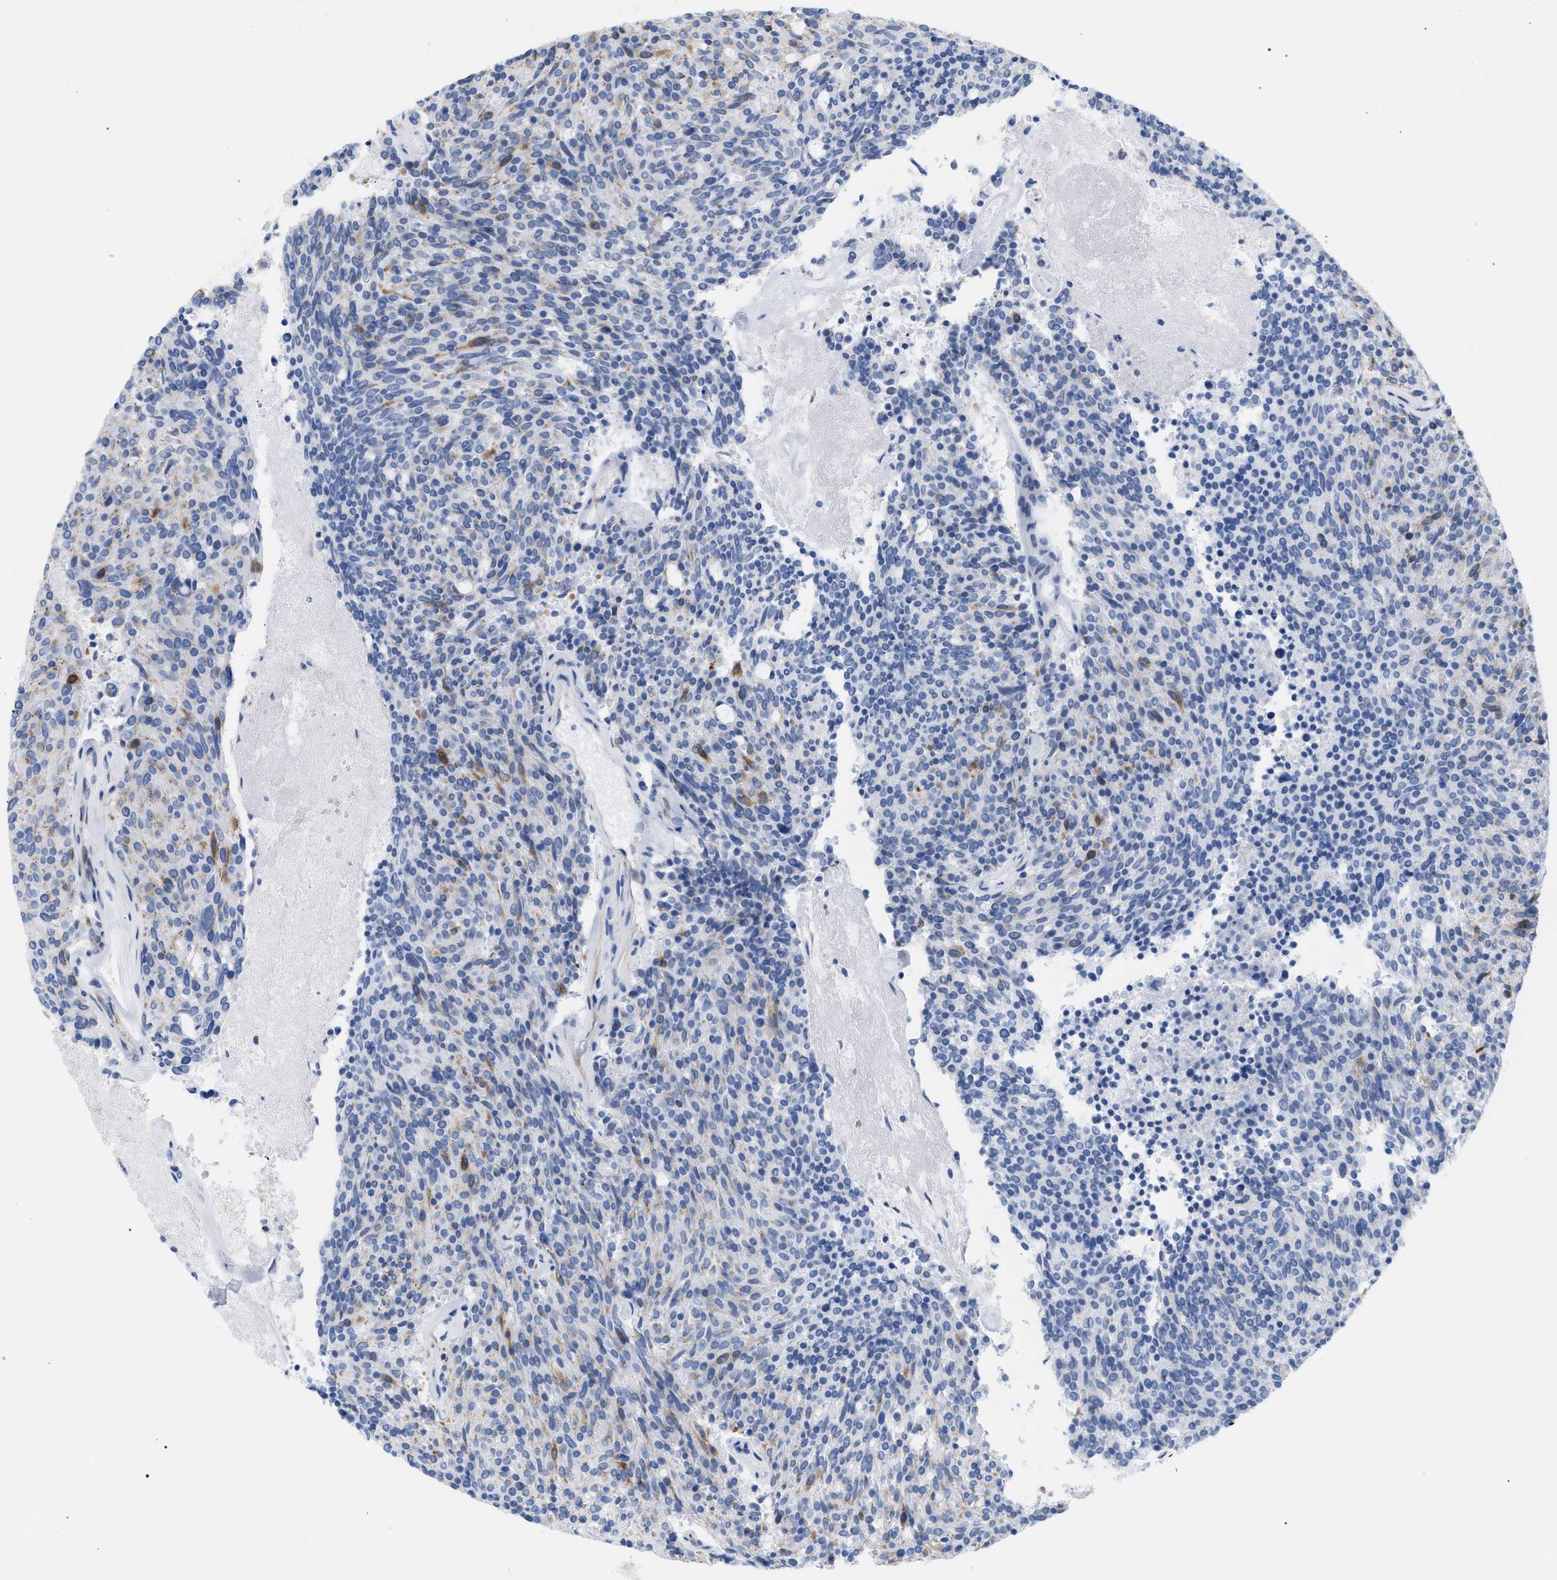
{"staining": {"intensity": "moderate", "quantity": "<25%", "location": "cytoplasmic/membranous"}, "tissue": "carcinoid", "cell_type": "Tumor cells", "image_type": "cancer", "snomed": [{"axis": "morphology", "description": "Carcinoid, malignant, NOS"}, {"axis": "topography", "description": "Pancreas"}], "caption": "High-power microscopy captured an immunohistochemistry photomicrograph of carcinoid, revealing moderate cytoplasmic/membranous positivity in approximately <25% of tumor cells.", "gene": "TACC3", "patient": {"sex": "female", "age": 54}}